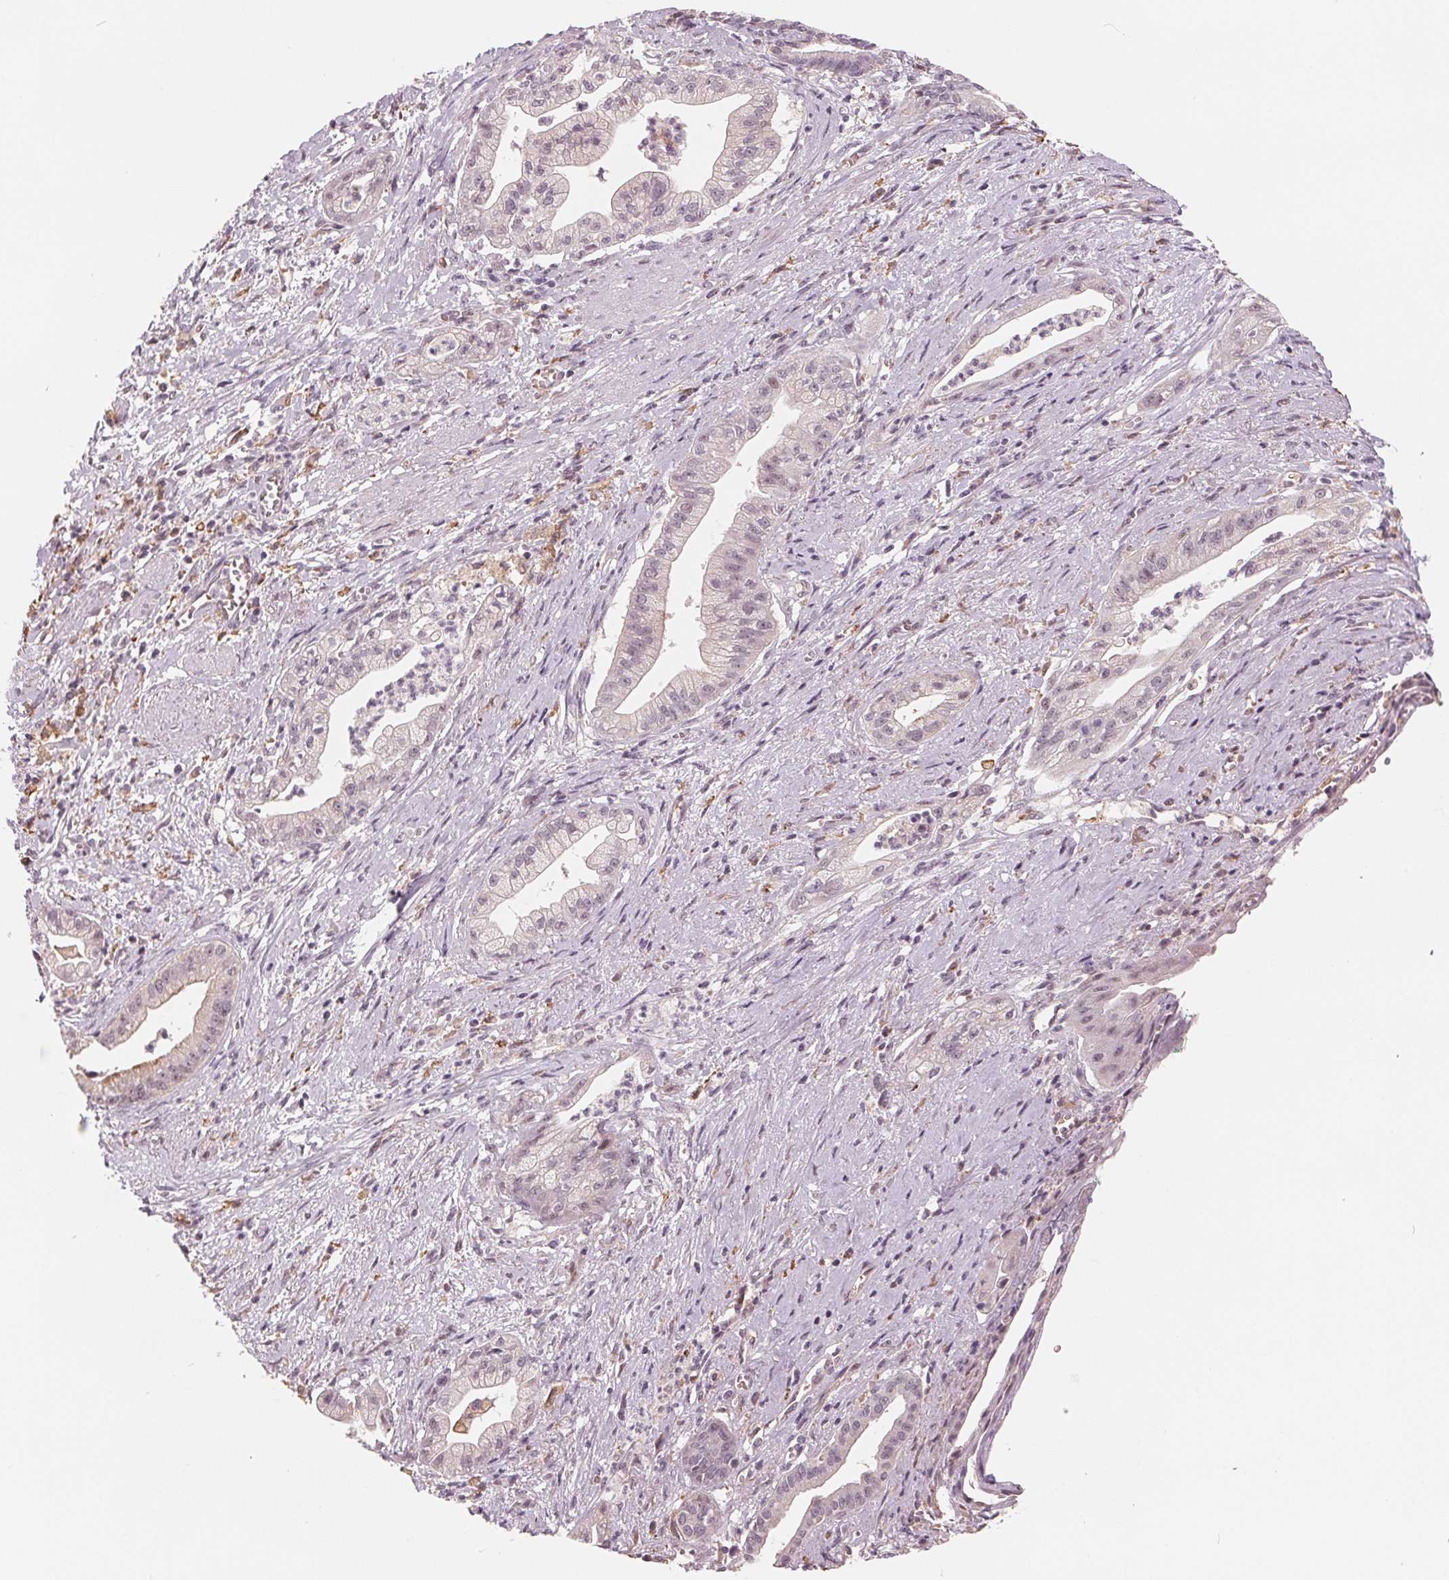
{"staining": {"intensity": "negative", "quantity": "none", "location": "none"}, "tissue": "pancreatic cancer", "cell_type": "Tumor cells", "image_type": "cancer", "snomed": [{"axis": "morphology", "description": "Normal tissue, NOS"}, {"axis": "morphology", "description": "Adenocarcinoma, NOS"}, {"axis": "topography", "description": "Lymph node"}, {"axis": "topography", "description": "Pancreas"}], "caption": "IHC image of human adenocarcinoma (pancreatic) stained for a protein (brown), which displays no positivity in tumor cells.", "gene": "IL9R", "patient": {"sex": "female", "age": 58}}